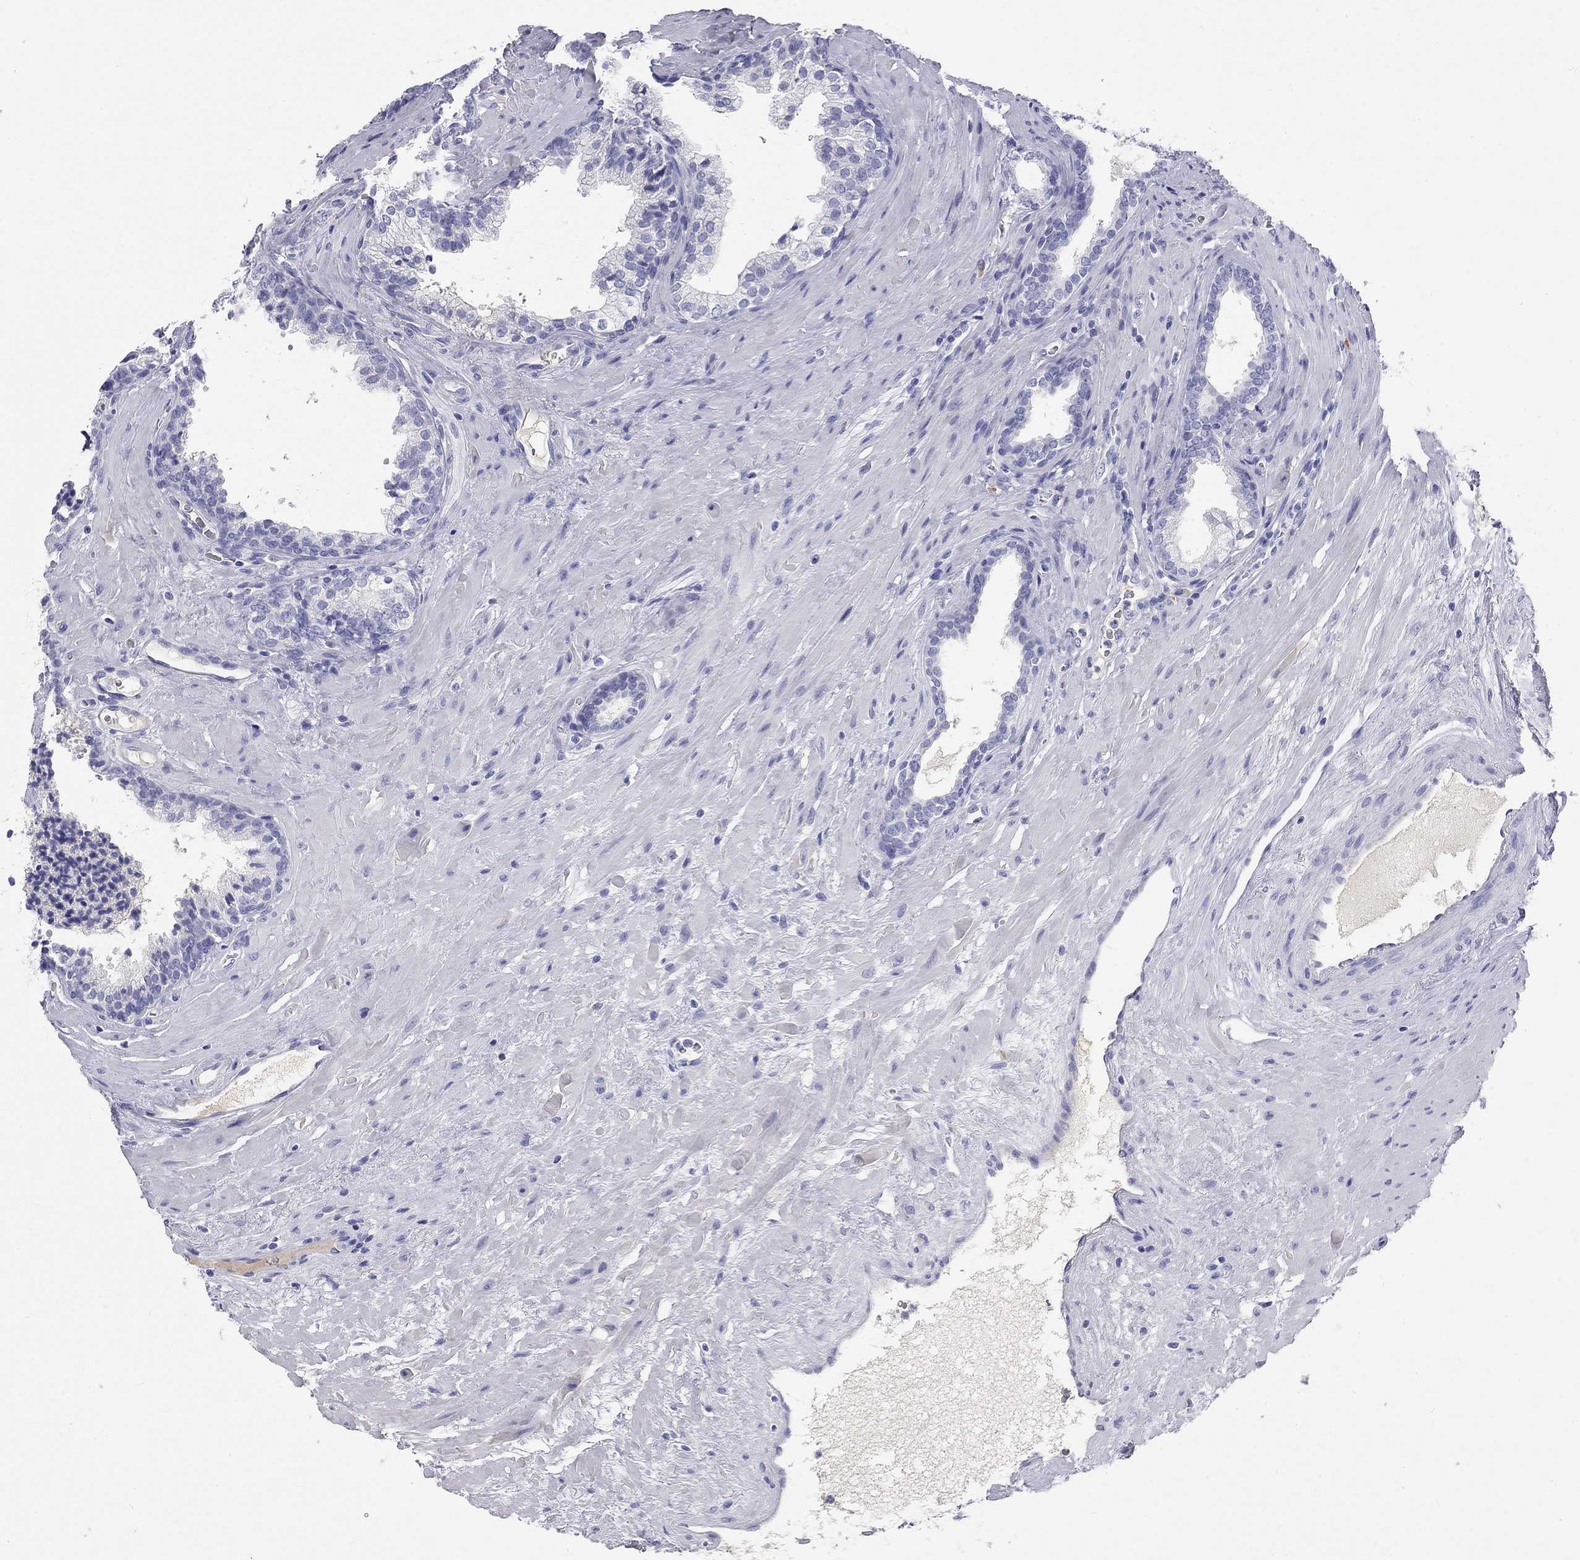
{"staining": {"intensity": "negative", "quantity": "none", "location": "none"}, "tissue": "prostate cancer", "cell_type": "Tumor cells", "image_type": "cancer", "snomed": [{"axis": "morphology", "description": "Adenocarcinoma, NOS"}, {"axis": "topography", "description": "Prostate"}], "caption": "Immunohistochemical staining of prostate cancer shows no significant positivity in tumor cells. Nuclei are stained in blue.", "gene": "PHOX2B", "patient": {"sex": "male", "age": 66}}